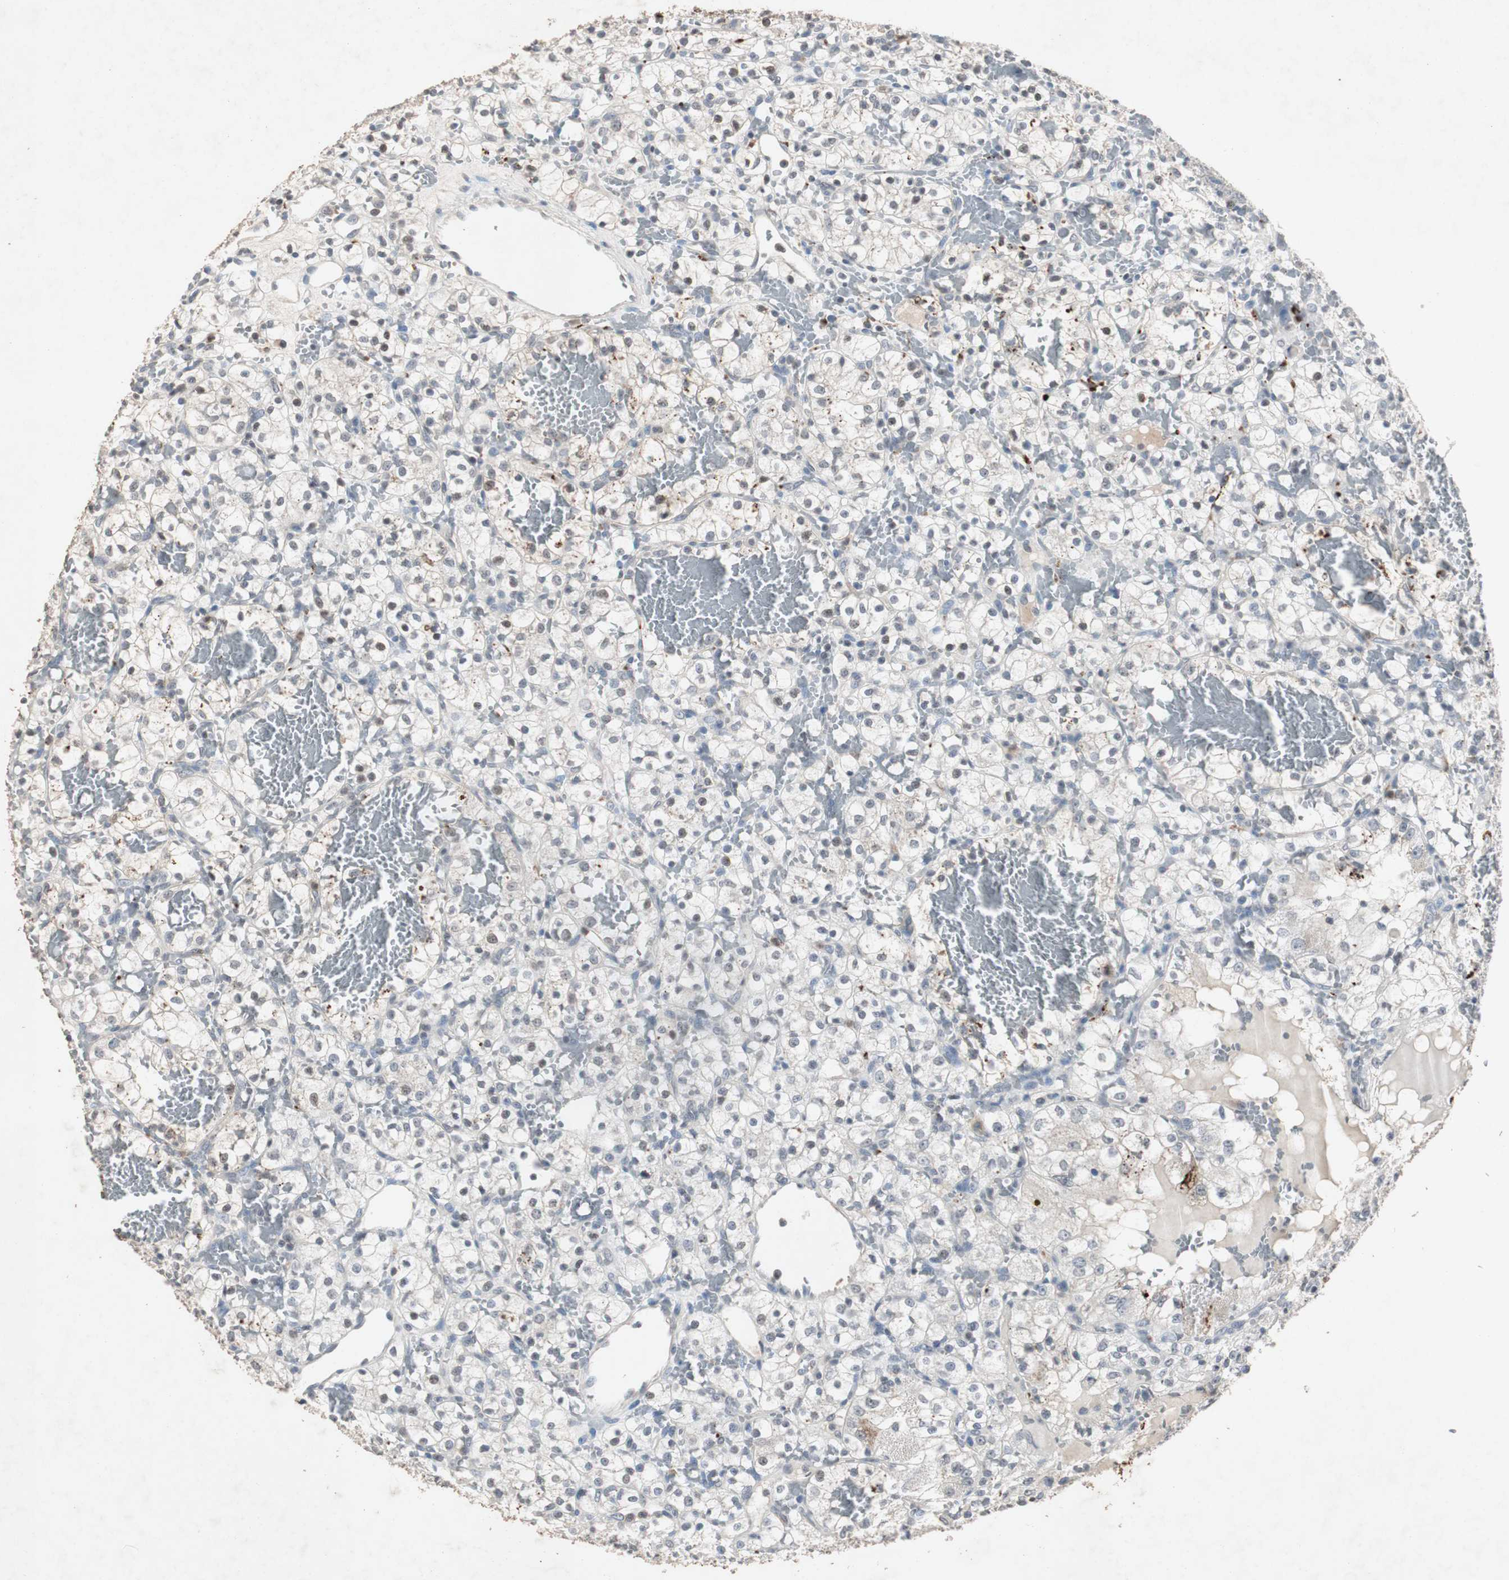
{"staining": {"intensity": "moderate", "quantity": "<25%", "location": "nuclear"}, "tissue": "renal cancer", "cell_type": "Tumor cells", "image_type": "cancer", "snomed": [{"axis": "morphology", "description": "Adenocarcinoma, NOS"}, {"axis": "topography", "description": "Kidney"}], "caption": "IHC histopathology image of renal cancer (adenocarcinoma) stained for a protein (brown), which displays low levels of moderate nuclear expression in about <25% of tumor cells.", "gene": "ADNP2", "patient": {"sex": "female", "age": 60}}